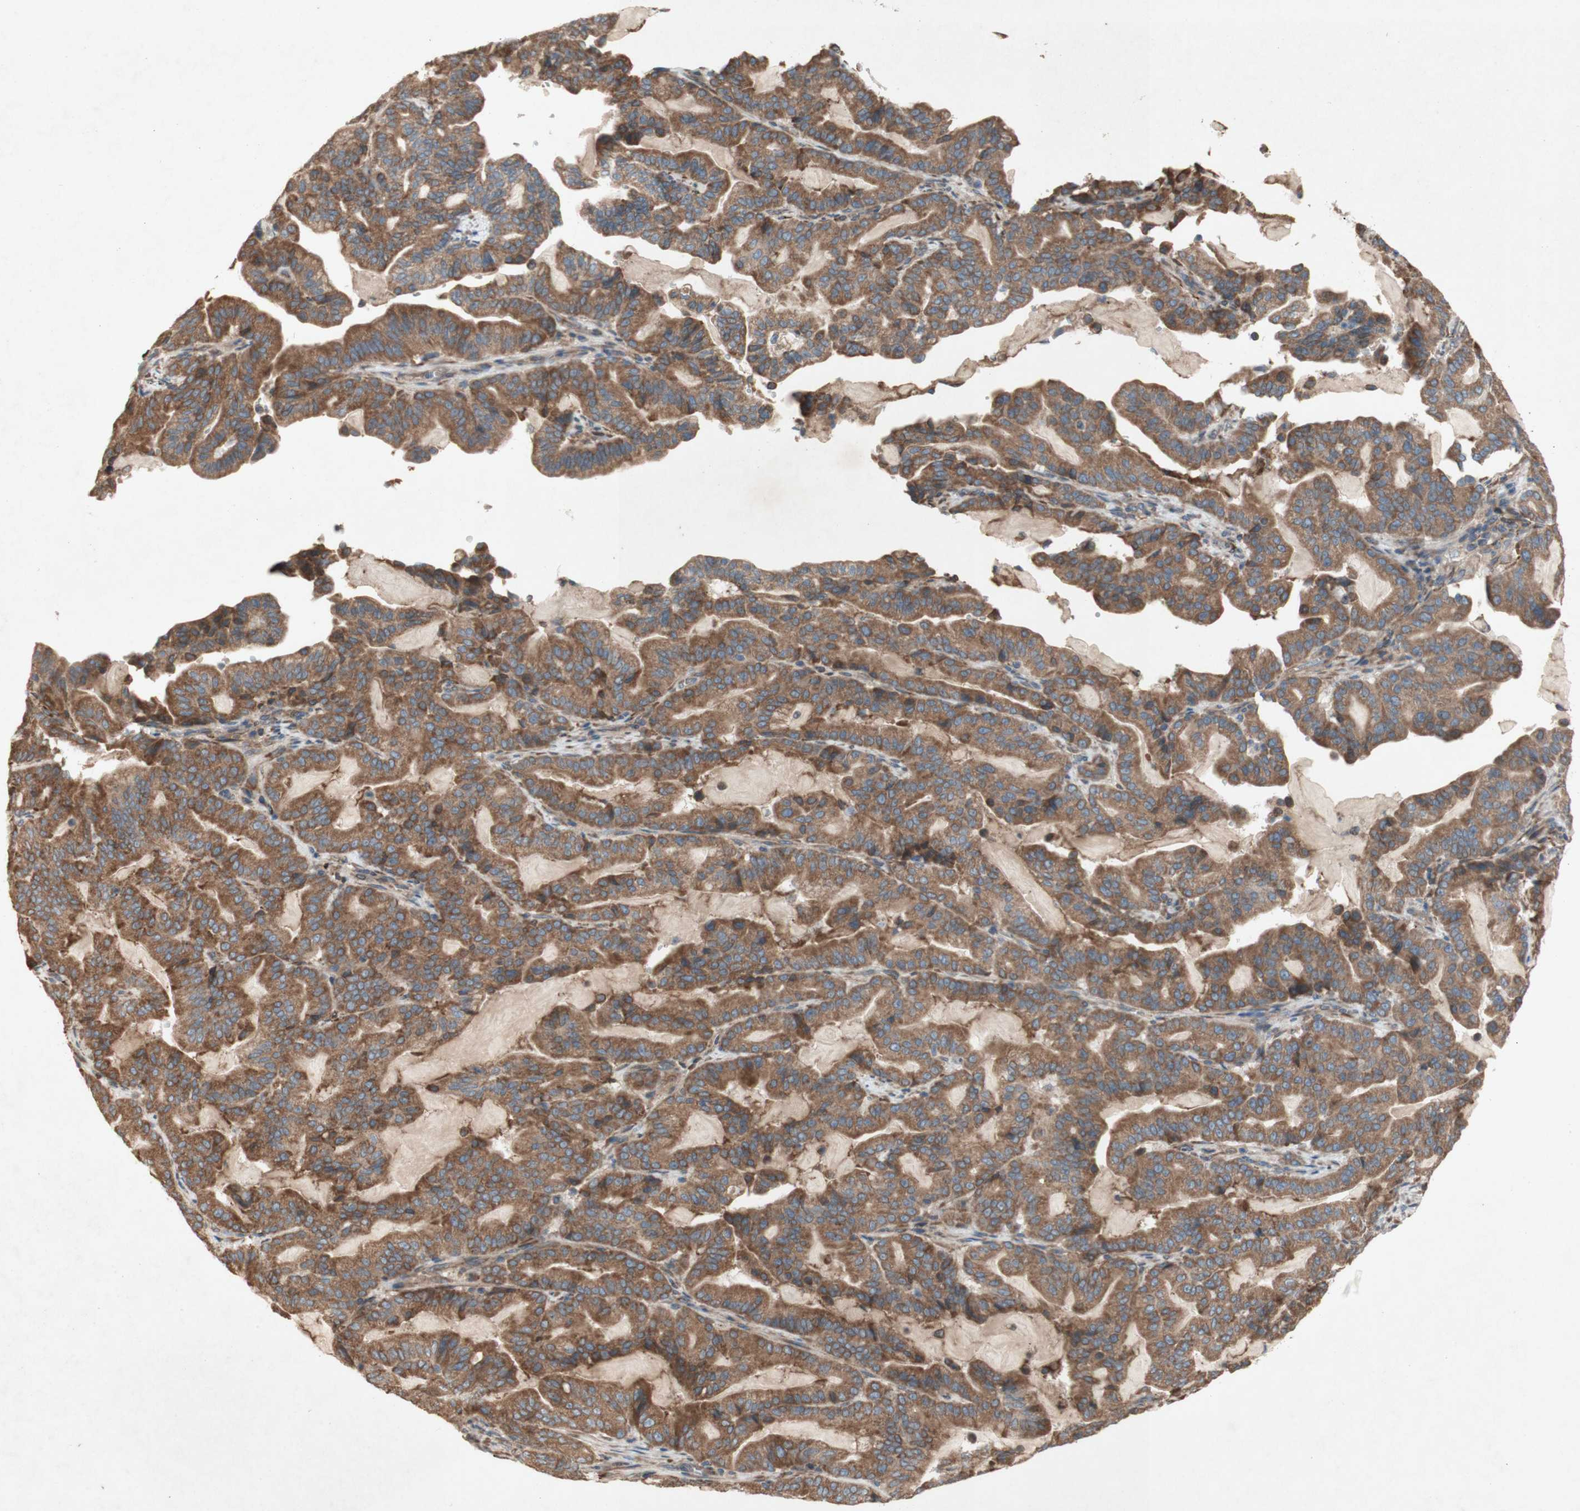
{"staining": {"intensity": "strong", "quantity": ">75%", "location": "cytoplasmic/membranous"}, "tissue": "pancreatic cancer", "cell_type": "Tumor cells", "image_type": "cancer", "snomed": [{"axis": "morphology", "description": "Adenocarcinoma, NOS"}, {"axis": "topography", "description": "Pancreas"}], "caption": "An image of human adenocarcinoma (pancreatic) stained for a protein shows strong cytoplasmic/membranous brown staining in tumor cells. The staining is performed using DAB brown chromogen to label protein expression. The nuclei are counter-stained blue using hematoxylin.", "gene": "SOCS2", "patient": {"sex": "male", "age": 63}}